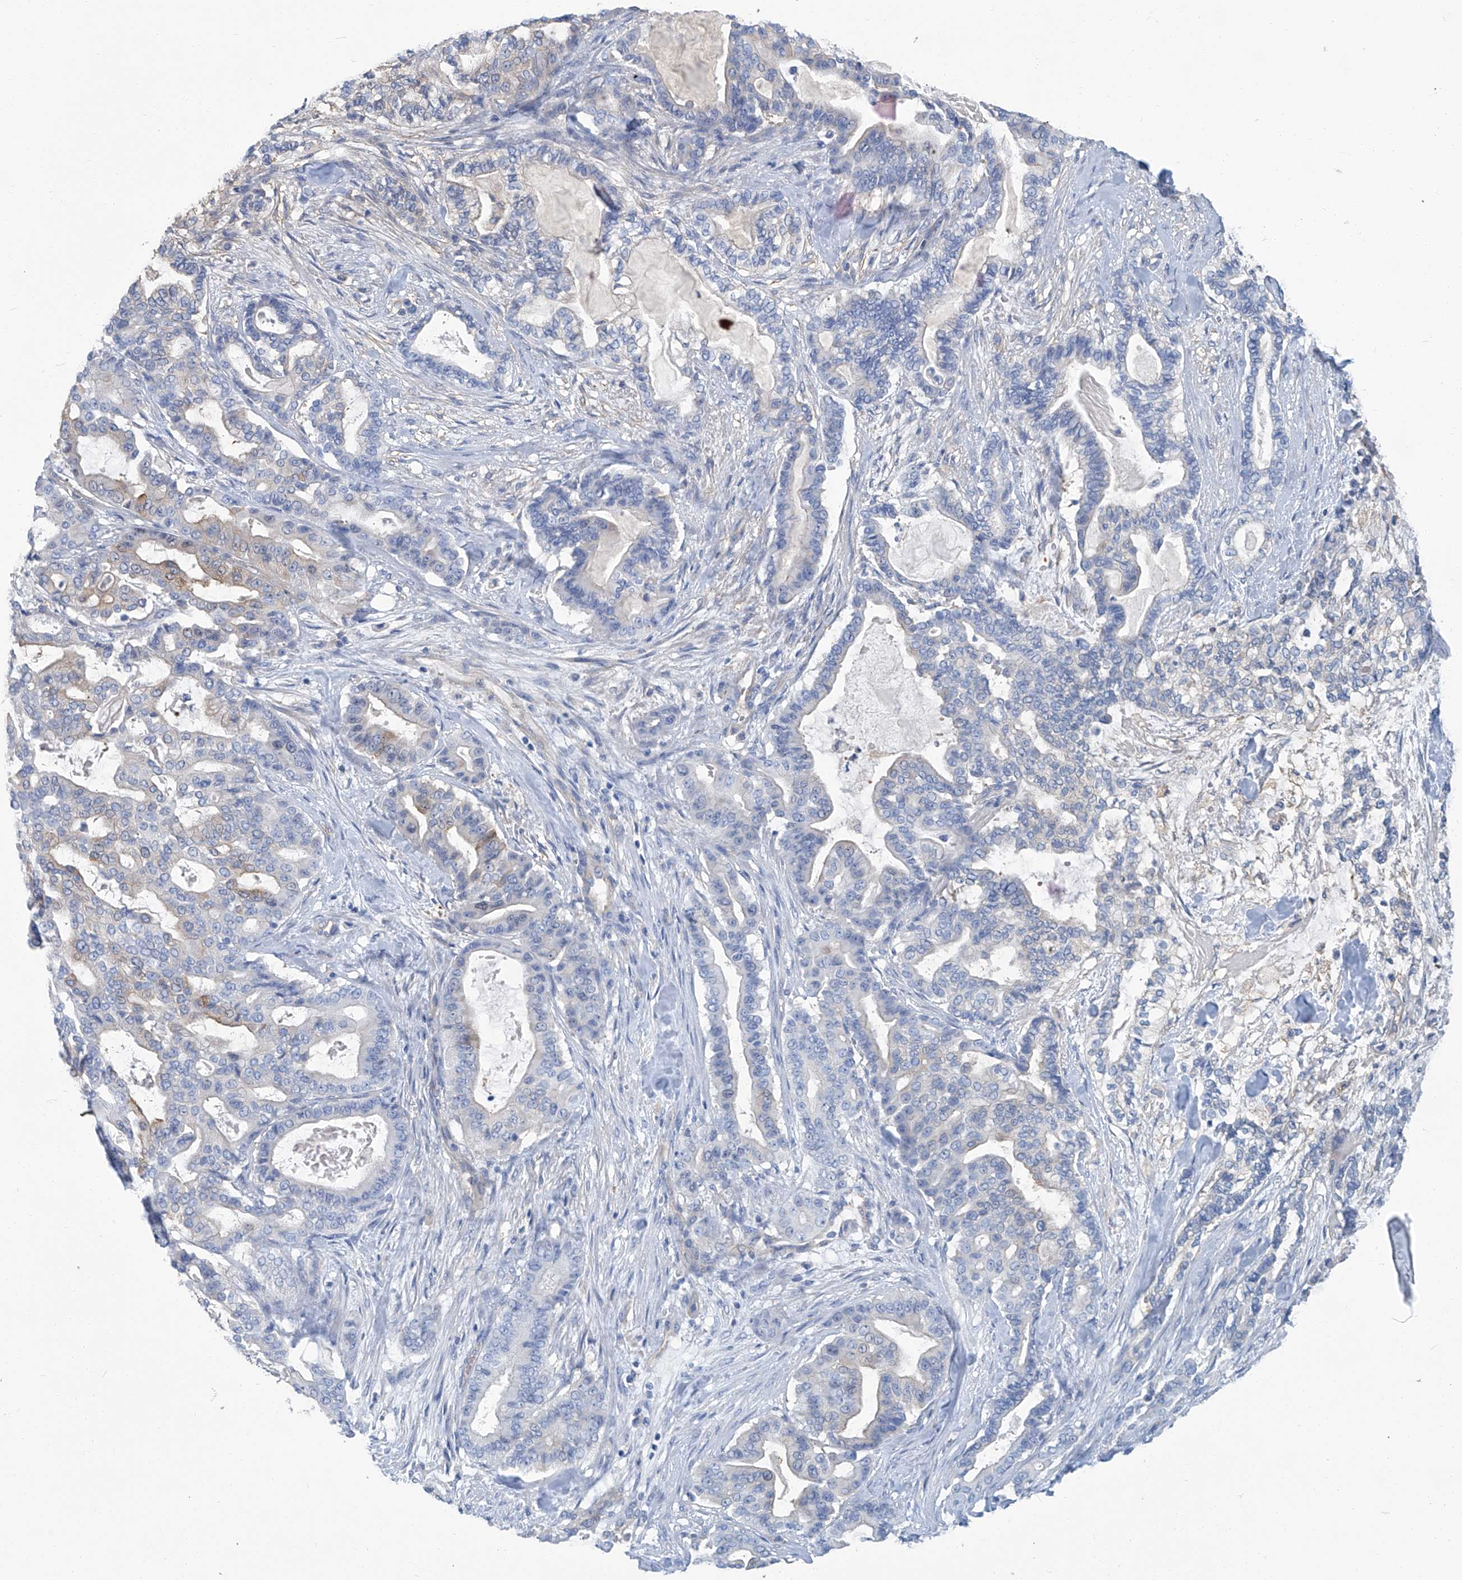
{"staining": {"intensity": "weak", "quantity": "<25%", "location": "cytoplasmic/membranous"}, "tissue": "pancreatic cancer", "cell_type": "Tumor cells", "image_type": "cancer", "snomed": [{"axis": "morphology", "description": "Adenocarcinoma, NOS"}, {"axis": "topography", "description": "Pancreas"}], "caption": "Tumor cells are negative for brown protein staining in pancreatic cancer. (DAB (3,3'-diaminobenzidine) IHC with hematoxylin counter stain).", "gene": "PFKL", "patient": {"sex": "male", "age": 63}}